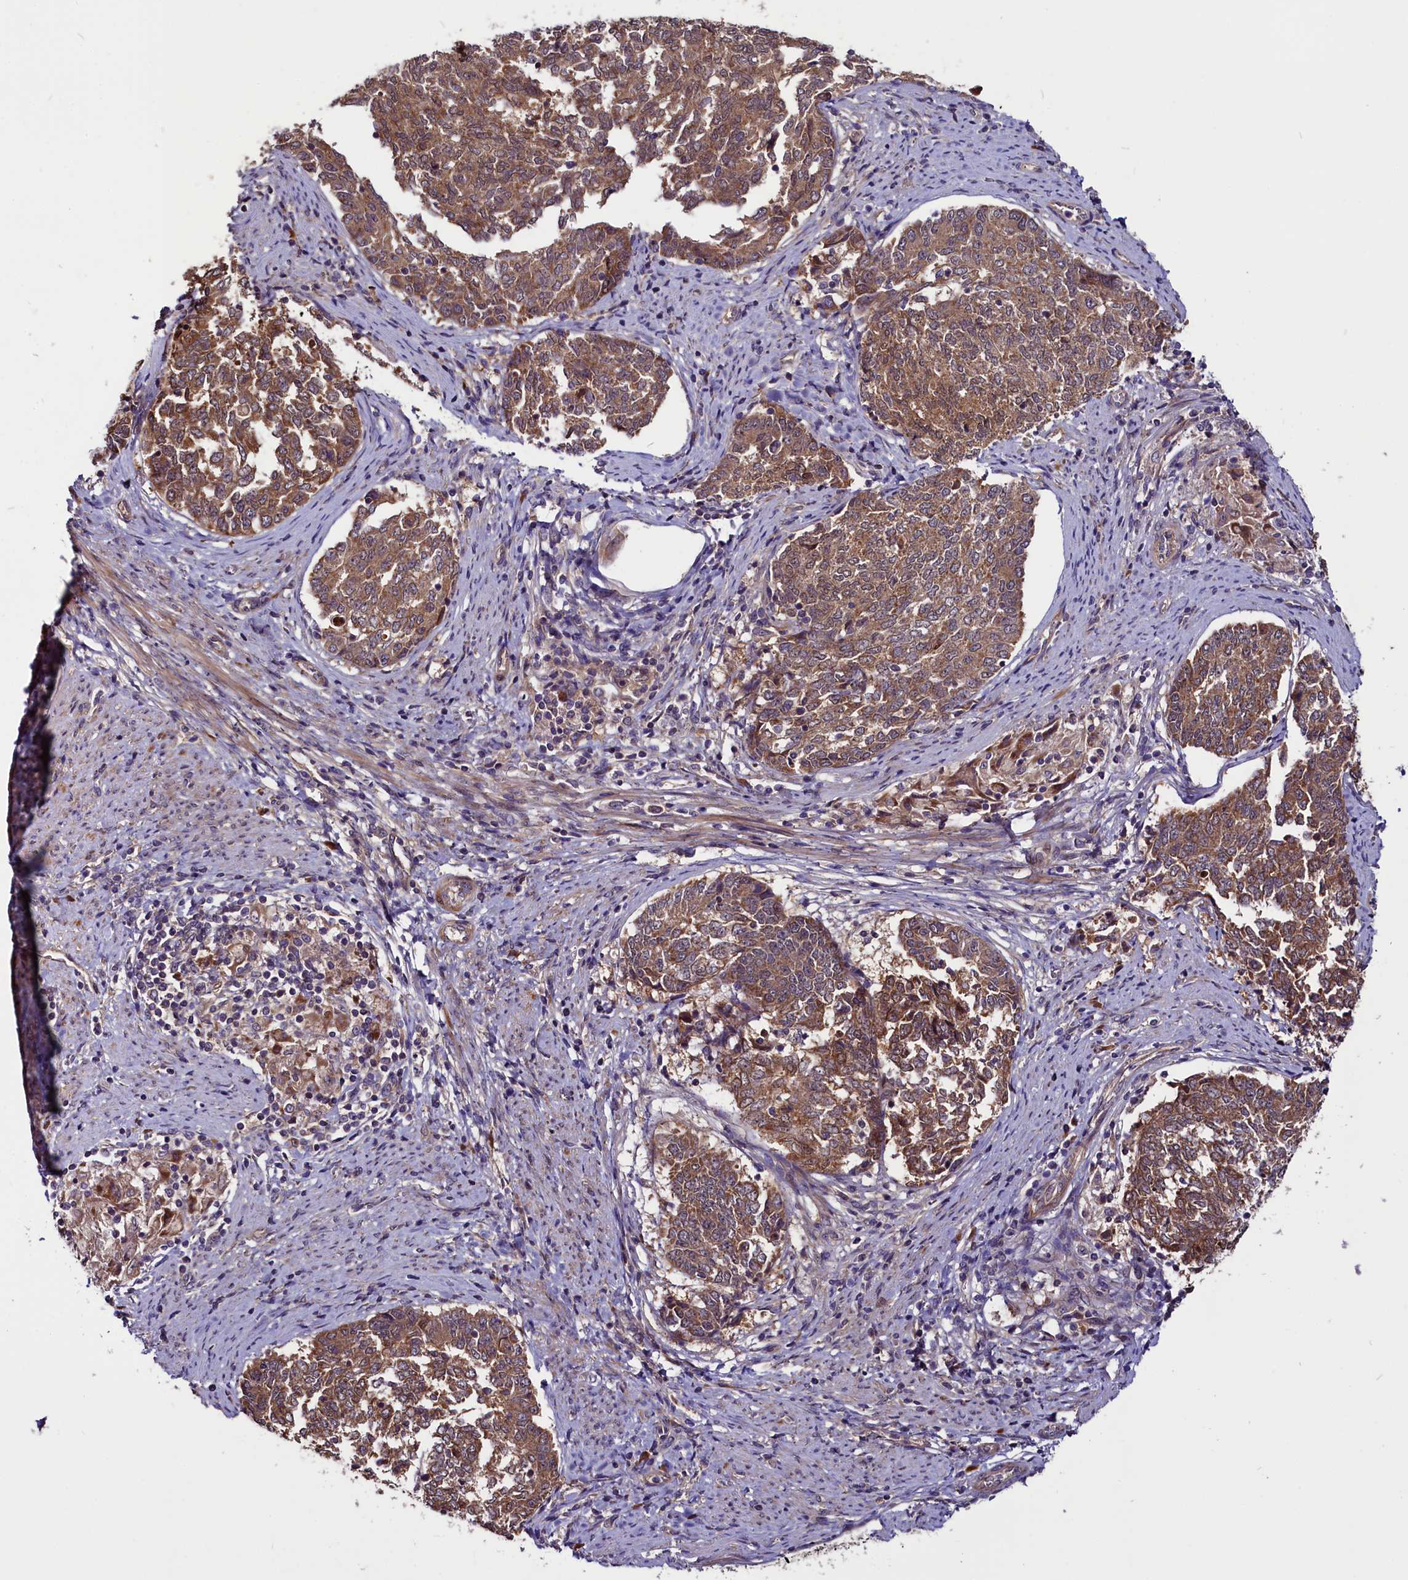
{"staining": {"intensity": "moderate", "quantity": ">75%", "location": "cytoplasmic/membranous"}, "tissue": "endometrial cancer", "cell_type": "Tumor cells", "image_type": "cancer", "snomed": [{"axis": "morphology", "description": "Adenocarcinoma, NOS"}, {"axis": "topography", "description": "Endometrium"}], "caption": "Immunohistochemical staining of adenocarcinoma (endometrial) demonstrates moderate cytoplasmic/membranous protein staining in approximately >75% of tumor cells.", "gene": "RPUSD2", "patient": {"sex": "female", "age": 80}}